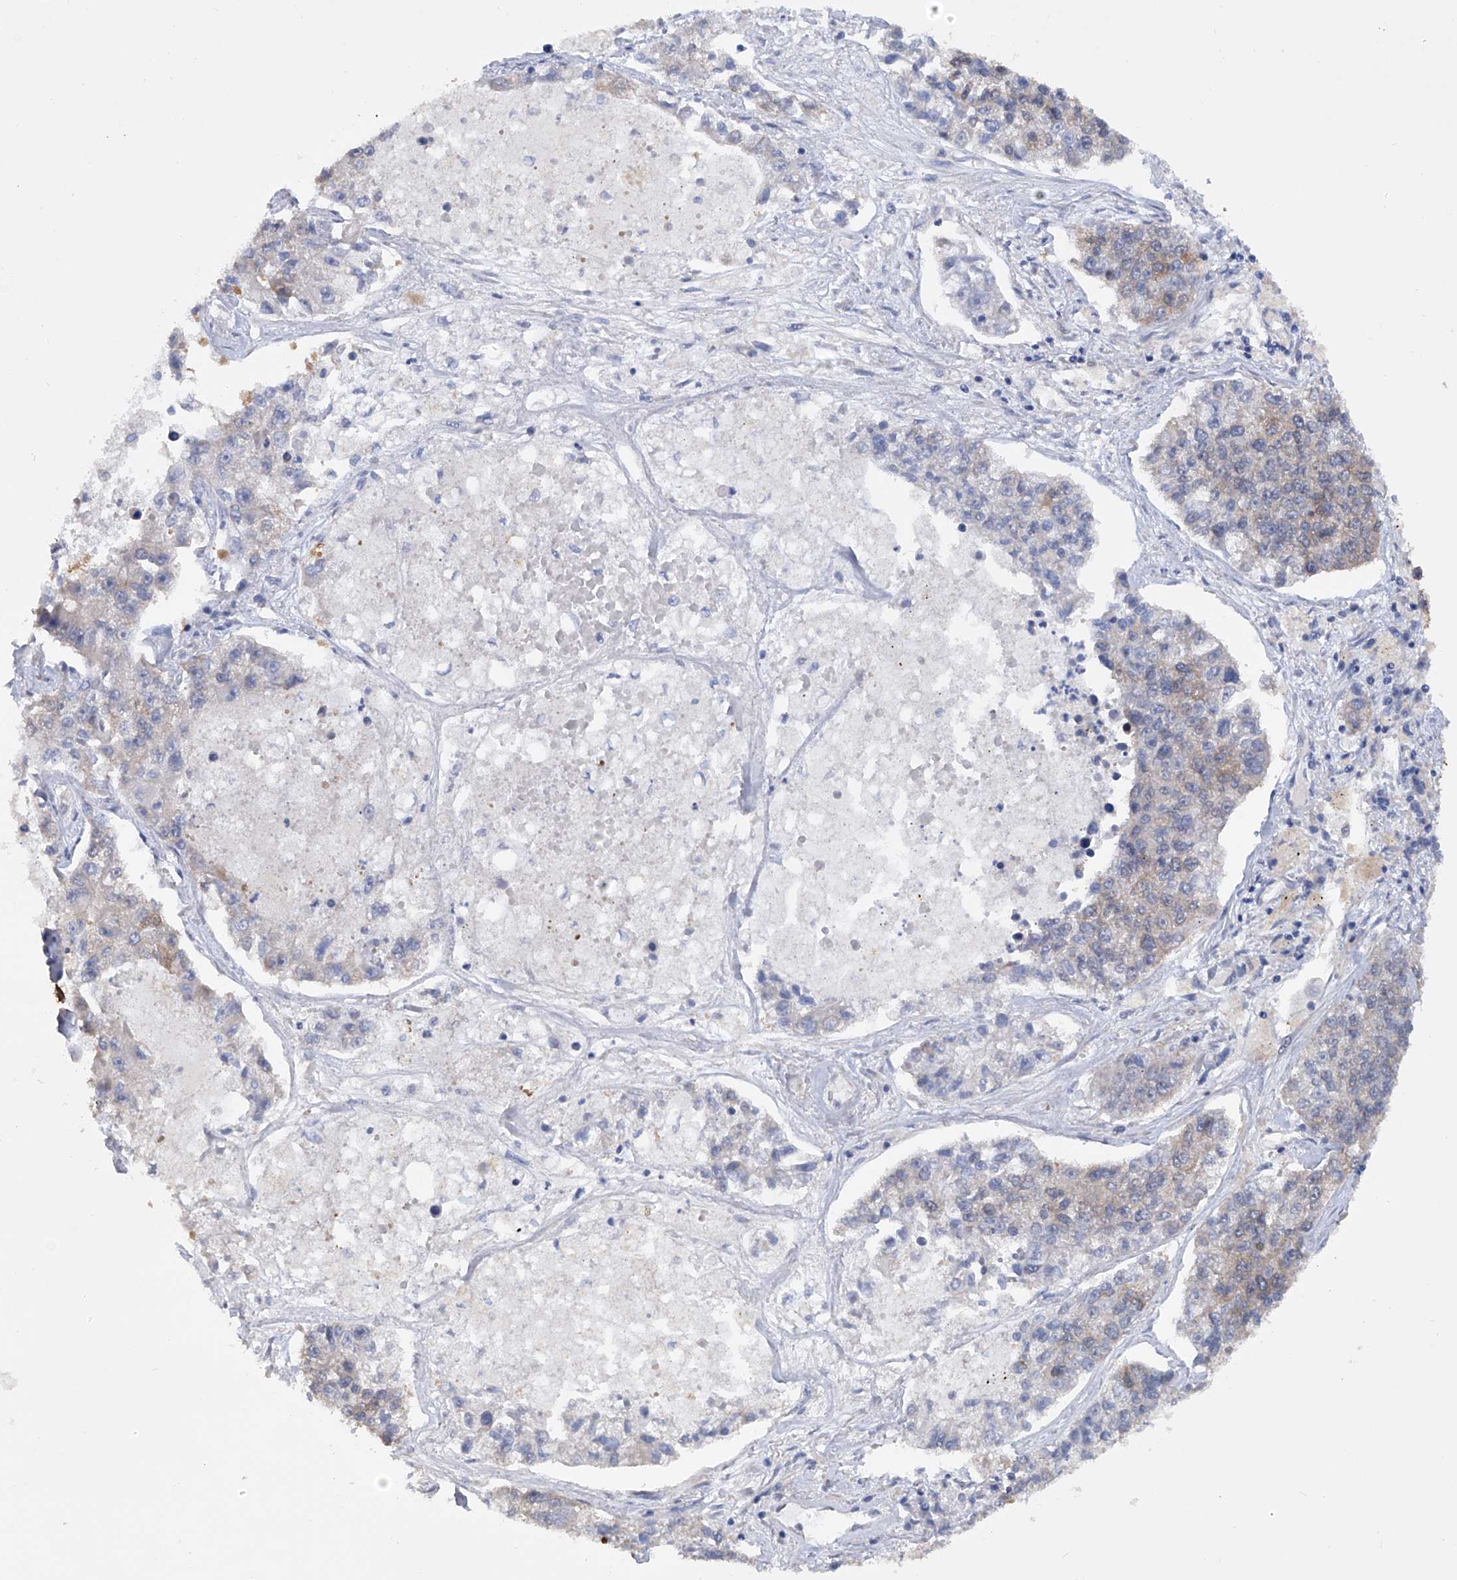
{"staining": {"intensity": "weak", "quantity": "25%-75%", "location": "cytoplasmic/membranous"}, "tissue": "lung cancer", "cell_type": "Tumor cells", "image_type": "cancer", "snomed": [{"axis": "morphology", "description": "Adenocarcinoma, NOS"}, {"axis": "topography", "description": "Lung"}], "caption": "A brown stain highlights weak cytoplasmic/membranous expression of a protein in human adenocarcinoma (lung) tumor cells. (DAB = brown stain, brightfield microscopy at high magnification).", "gene": "NUDT17", "patient": {"sex": "male", "age": 49}}